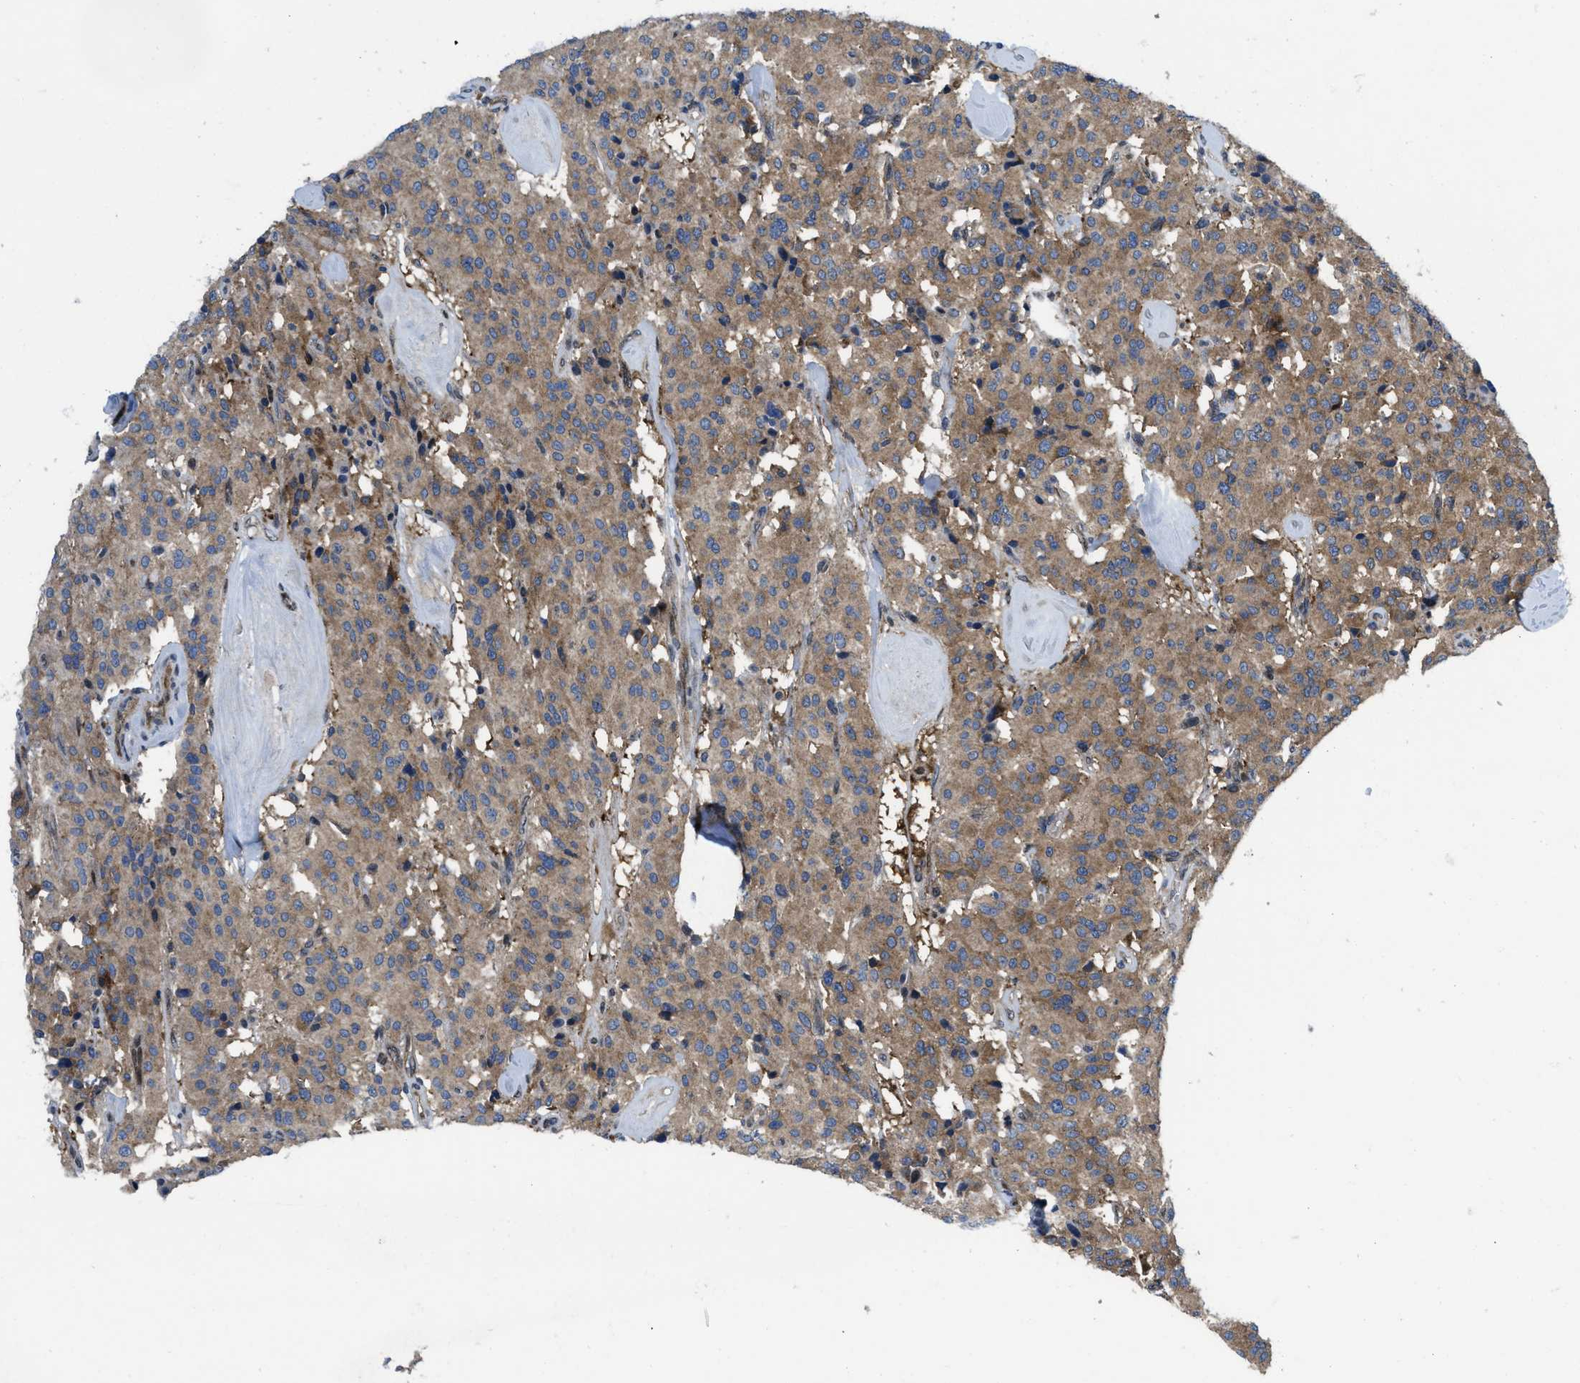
{"staining": {"intensity": "moderate", "quantity": ">75%", "location": "cytoplasmic/membranous"}, "tissue": "carcinoid", "cell_type": "Tumor cells", "image_type": "cancer", "snomed": [{"axis": "morphology", "description": "Carcinoid, malignant, NOS"}, {"axis": "topography", "description": "Lung"}], "caption": "DAB (3,3'-diaminobenzidine) immunohistochemical staining of carcinoid (malignant) demonstrates moderate cytoplasmic/membranous protein expression in about >75% of tumor cells.", "gene": "PPP2CB", "patient": {"sex": "male", "age": 30}}